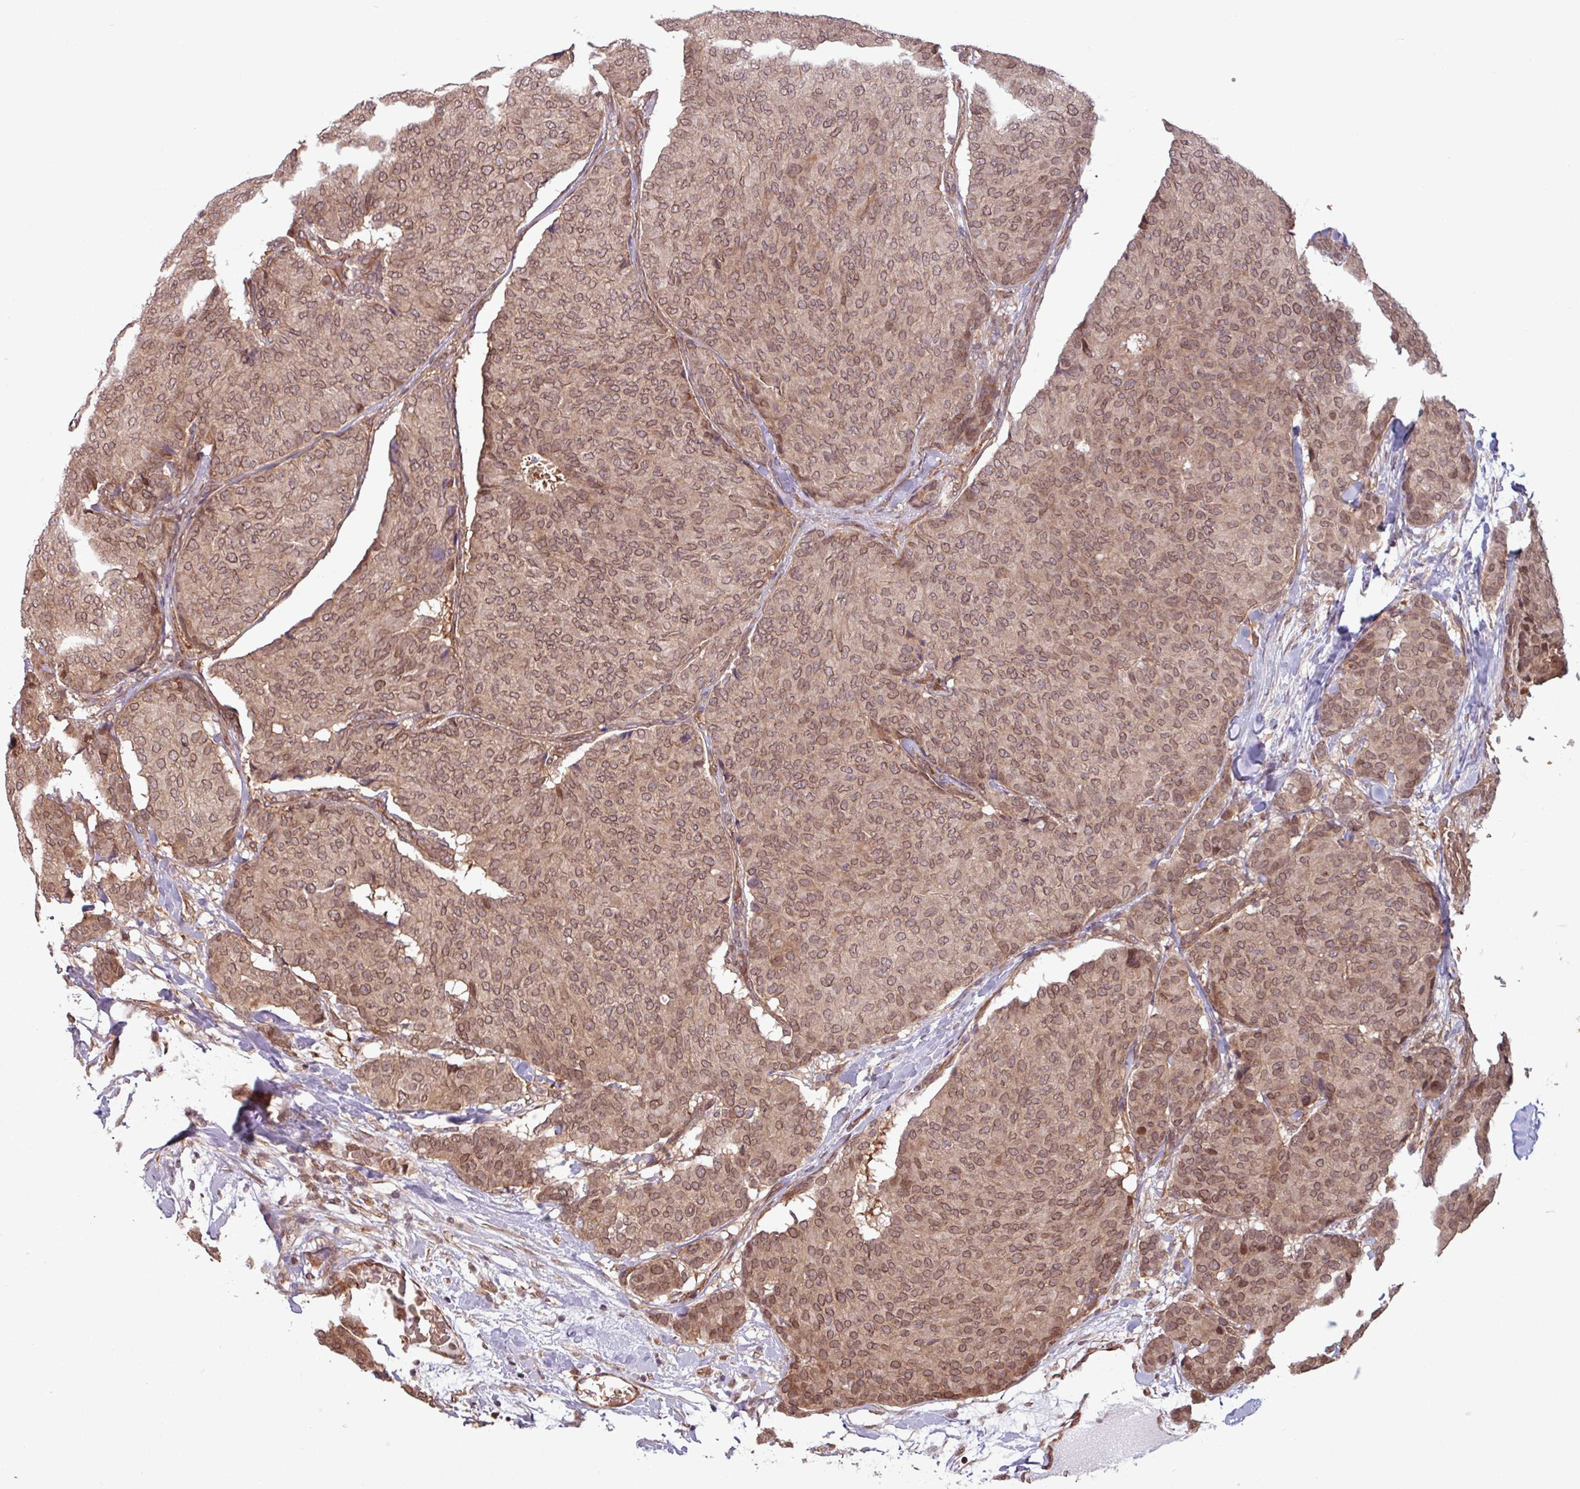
{"staining": {"intensity": "weak", "quantity": ">75%", "location": "cytoplasmic/membranous,nuclear"}, "tissue": "breast cancer", "cell_type": "Tumor cells", "image_type": "cancer", "snomed": [{"axis": "morphology", "description": "Duct carcinoma"}, {"axis": "topography", "description": "Breast"}], "caption": "The immunohistochemical stain shows weak cytoplasmic/membranous and nuclear staining in tumor cells of breast cancer tissue.", "gene": "RBM4B", "patient": {"sex": "female", "age": 75}}